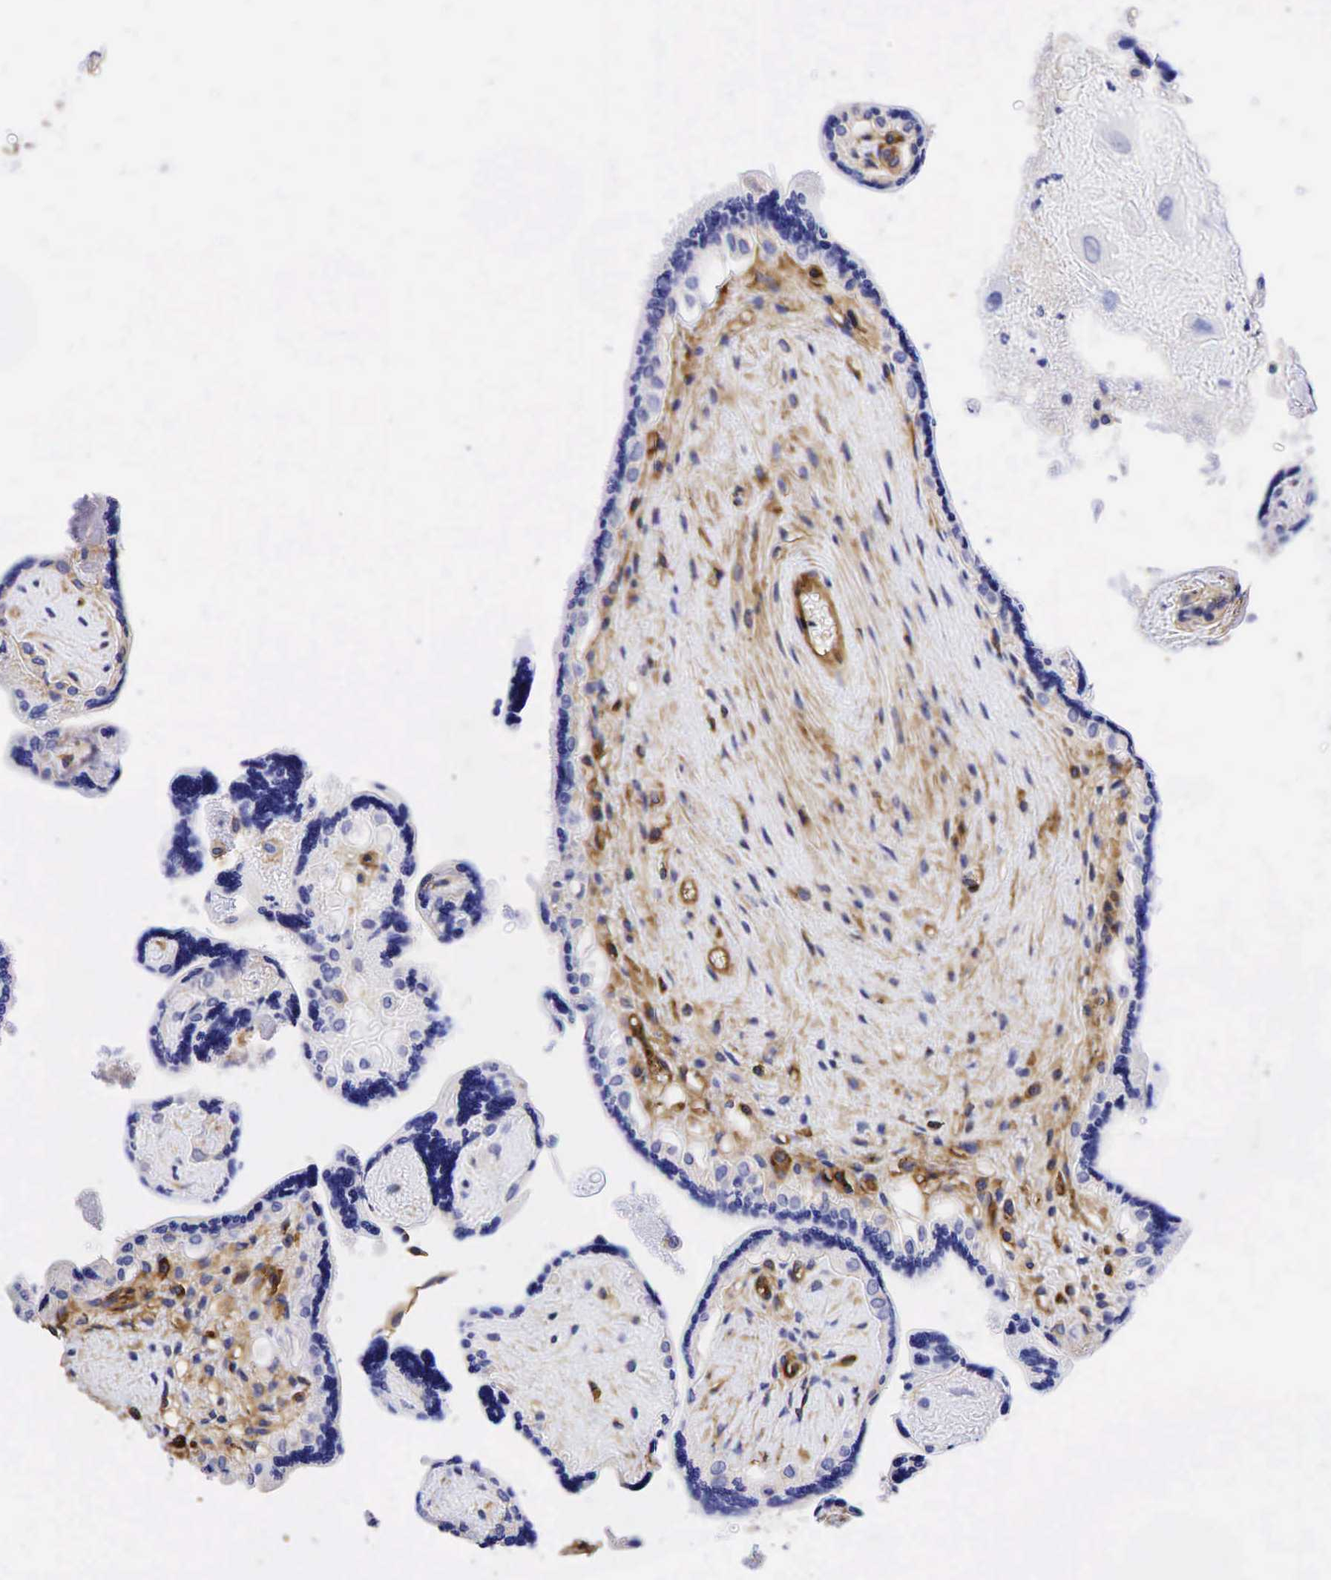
{"staining": {"intensity": "negative", "quantity": "none", "location": "none"}, "tissue": "placenta", "cell_type": "Decidual cells", "image_type": "normal", "snomed": [{"axis": "morphology", "description": "Normal tissue, NOS"}, {"axis": "topography", "description": "Placenta"}], "caption": "An IHC photomicrograph of benign placenta is shown. There is no staining in decidual cells of placenta.", "gene": "CD99", "patient": {"sex": "female", "age": 31}}